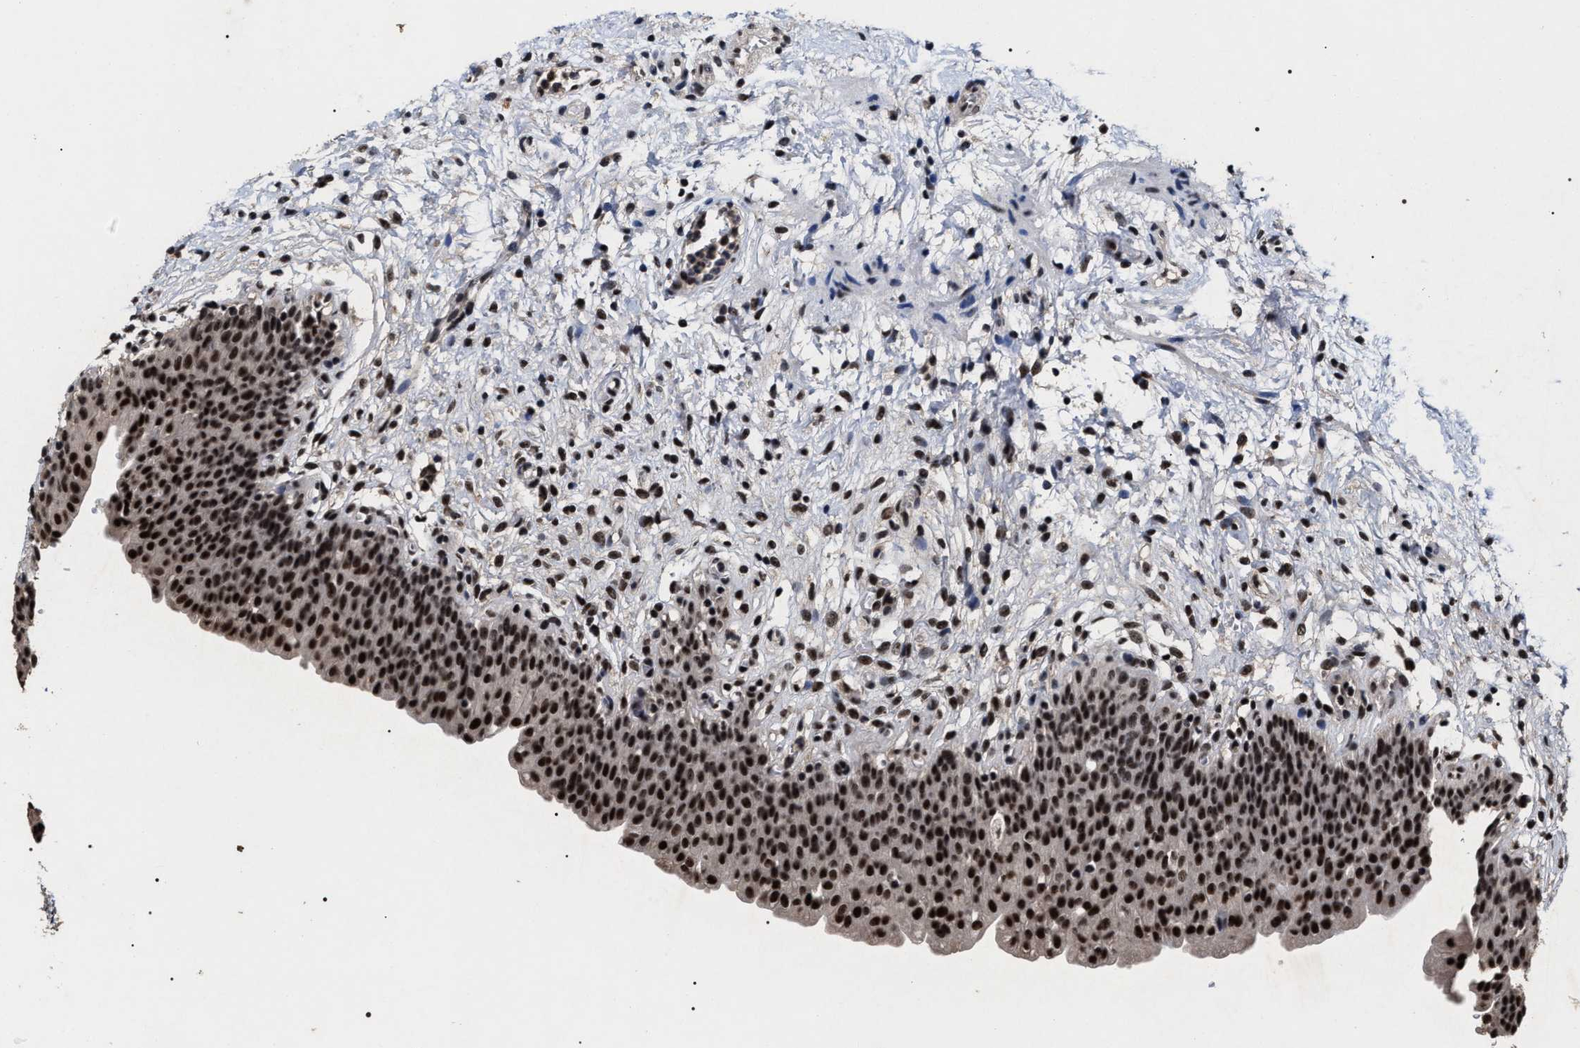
{"staining": {"intensity": "strong", "quantity": ">75%", "location": "nuclear"}, "tissue": "urinary bladder", "cell_type": "Urothelial cells", "image_type": "normal", "snomed": [{"axis": "morphology", "description": "Normal tissue, NOS"}, {"axis": "topography", "description": "Urinary bladder"}], "caption": "Urinary bladder stained with IHC demonstrates strong nuclear positivity in approximately >75% of urothelial cells. (DAB = brown stain, brightfield microscopy at high magnification).", "gene": "RRP1B", "patient": {"sex": "male", "age": 37}}